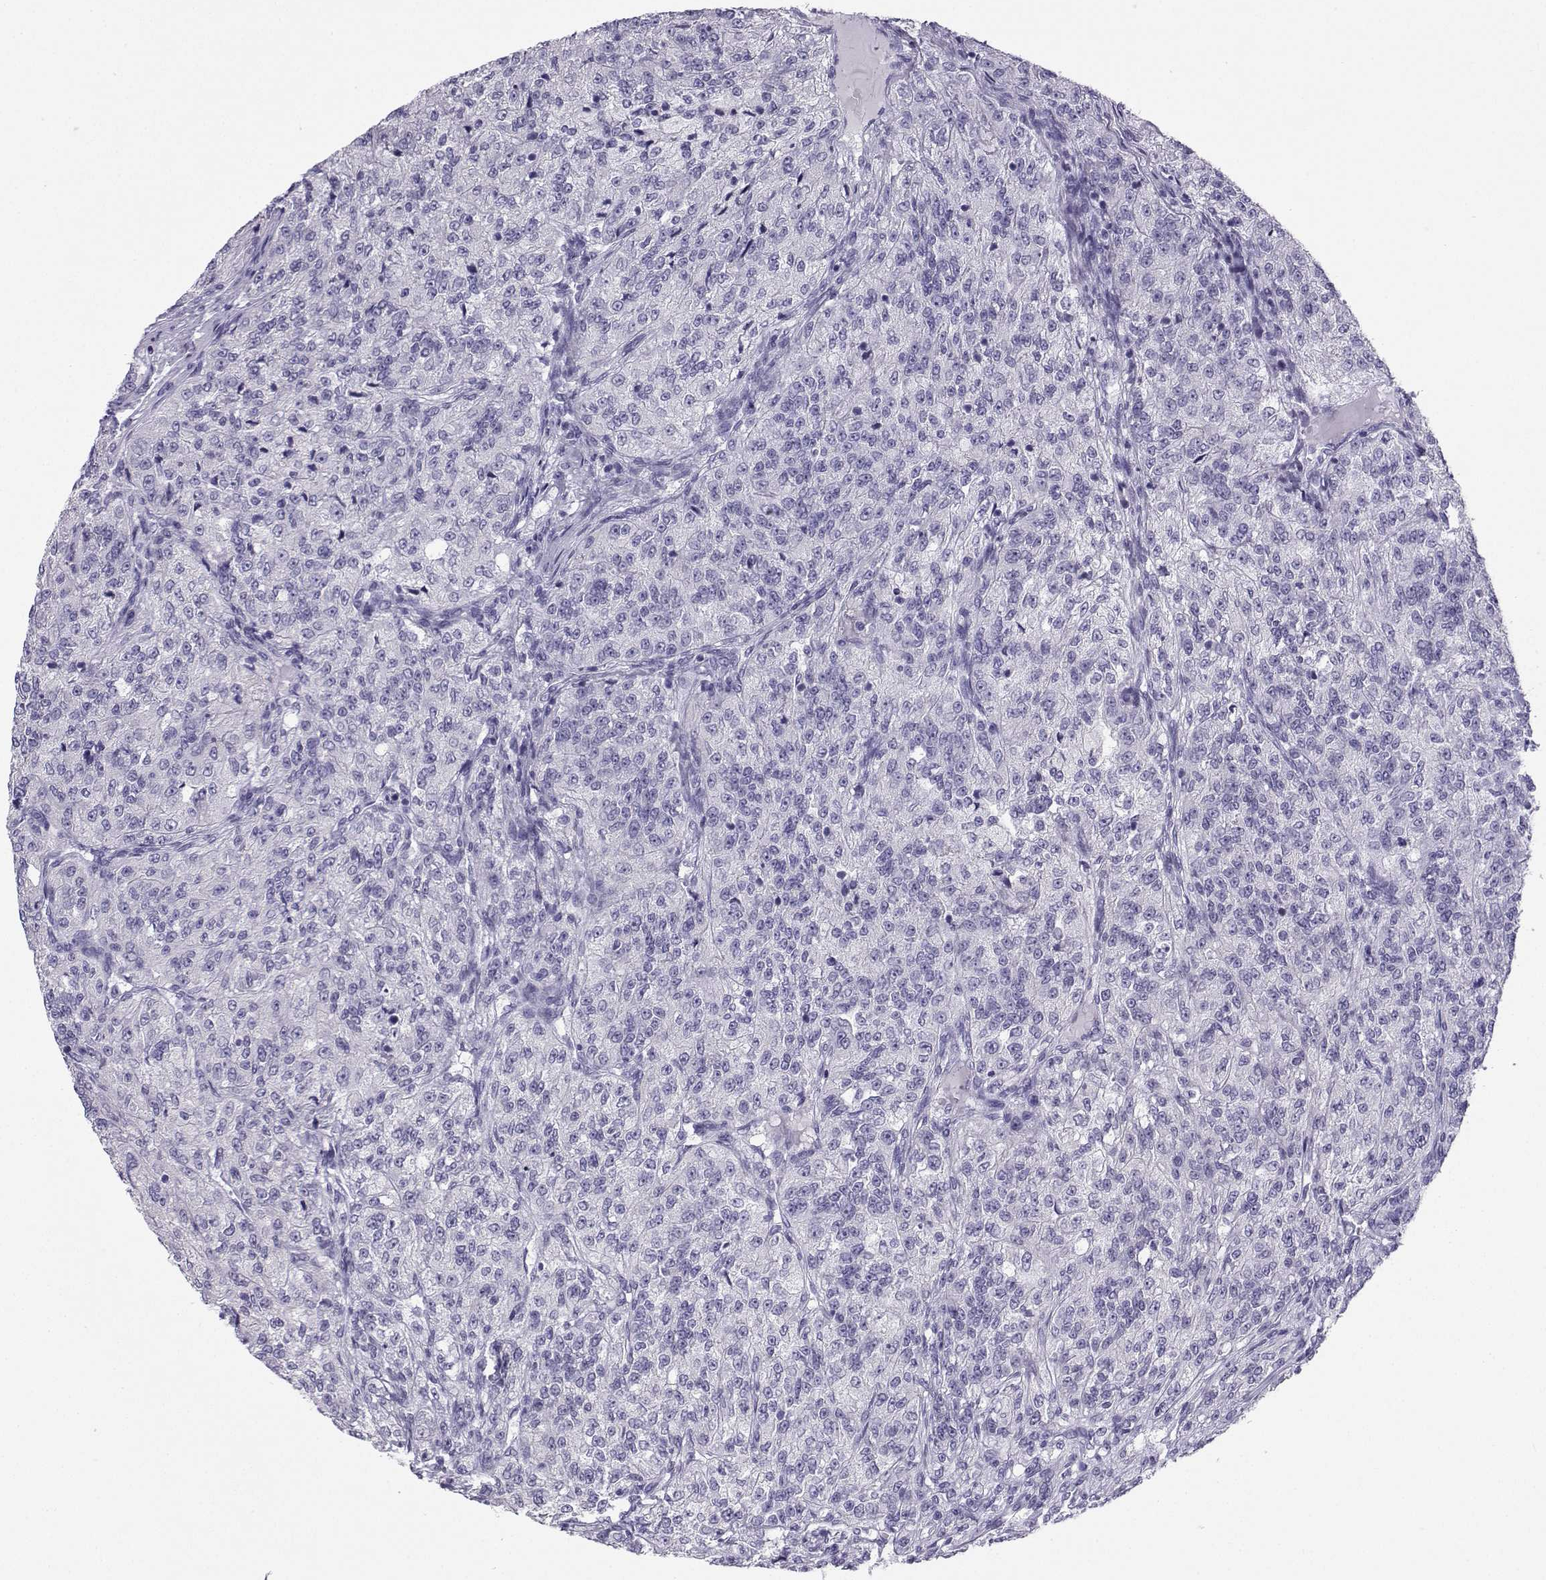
{"staining": {"intensity": "negative", "quantity": "none", "location": "none"}, "tissue": "renal cancer", "cell_type": "Tumor cells", "image_type": "cancer", "snomed": [{"axis": "morphology", "description": "Adenocarcinoma, NOS"}, {"axis": "topography", "description": "Kidney"}], "caption": "There is no significant positivity in tumor cells of renal cancer (adenocarcinoma).", "gene": "NEFL", "patient": {"sex": "female", "age": 63}}